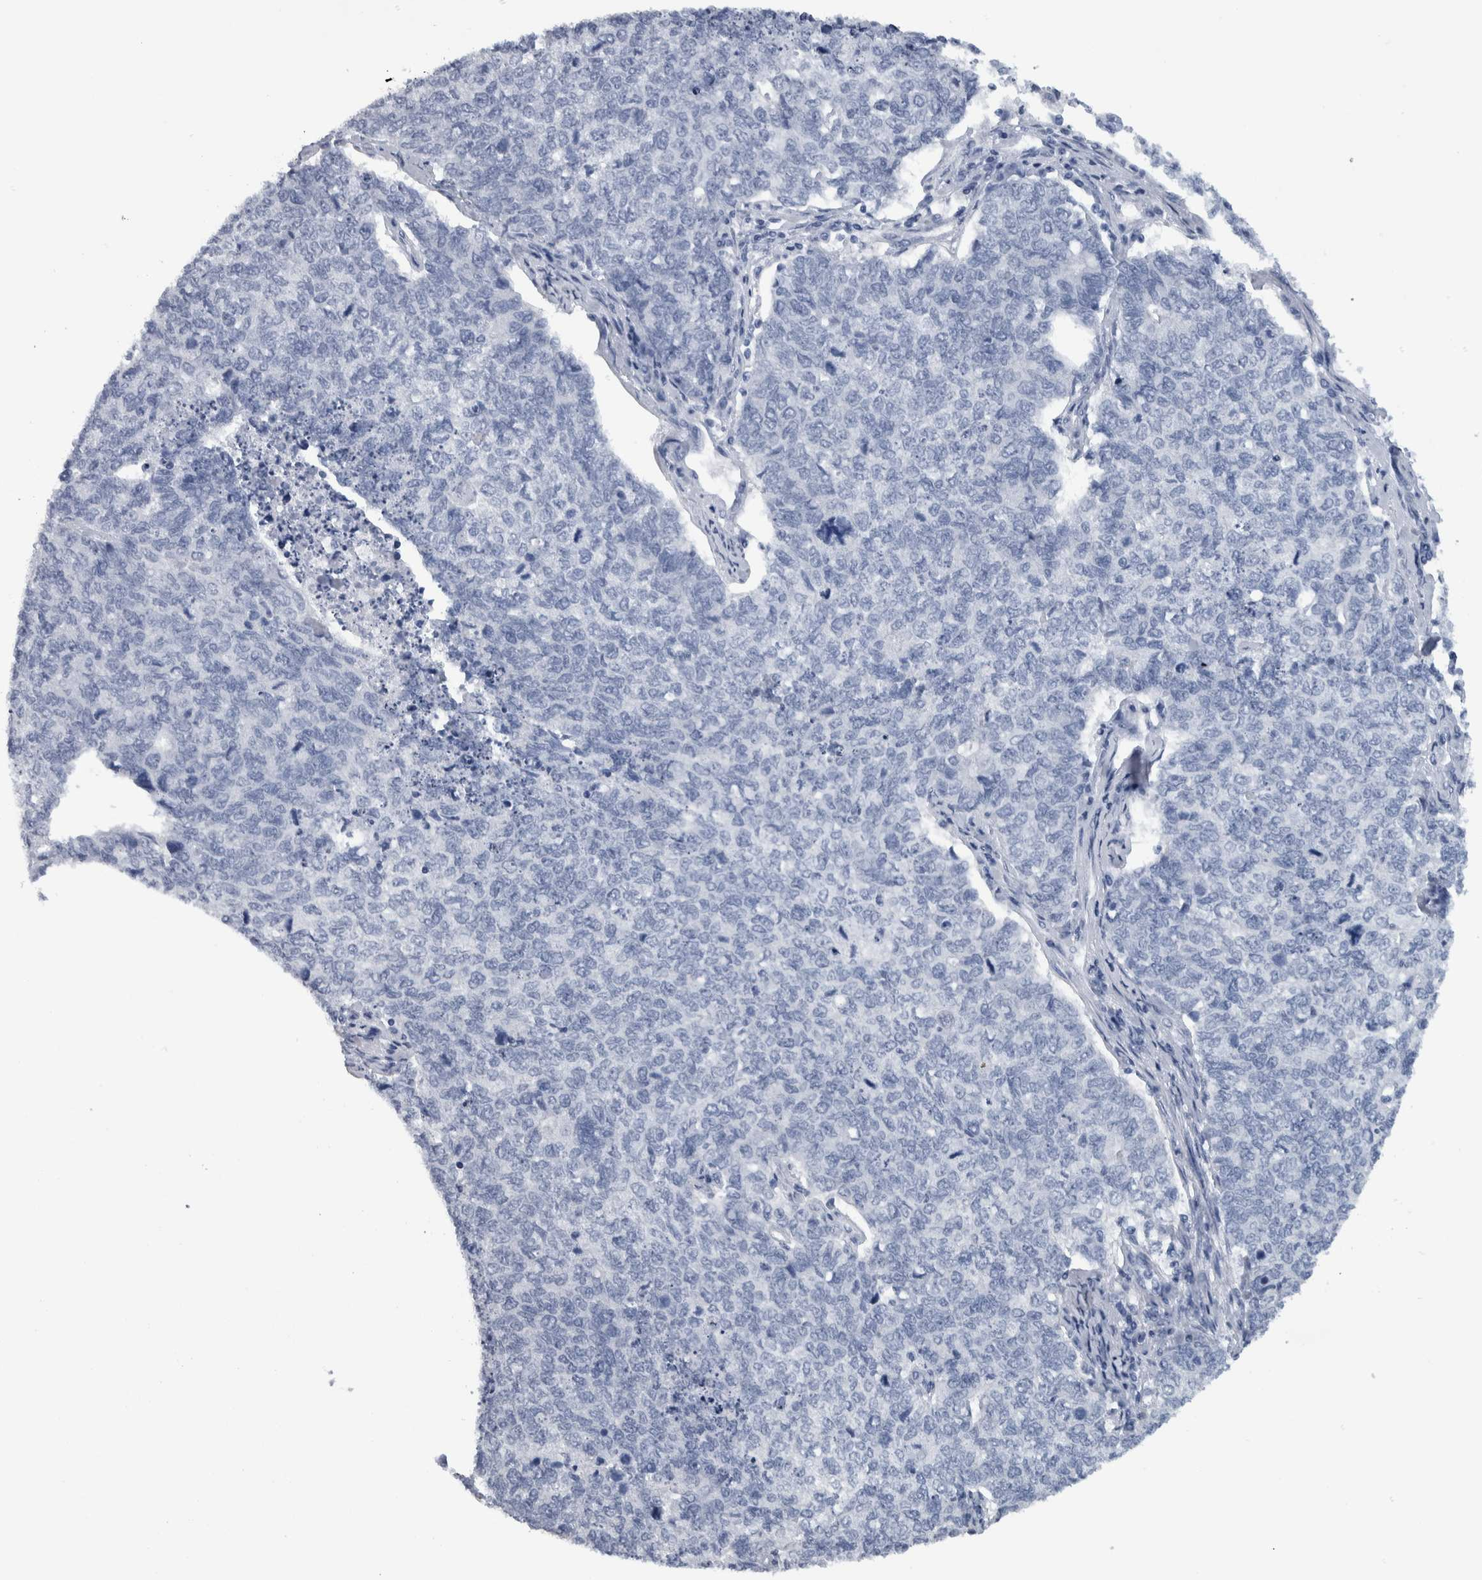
{"staining": {"intensity": "negative", "quantity": "none", "location": "none"}, "tissue": "cervical cancer", "cell_type": "Tumor cells", "image_type": "cancer", "snomed": [{"axis": "morphology", "description": "Squamous cell carcinoma, NOS"}, {"axis": "topography", "description": "Cervix"}], "caption": "This is an immunohistochemistry (IHC) micrograph of cervical cancer (squamous cell carcinoma). There is no expression in tumor cells.", "gene": "CDH17", "patient": {"sex": "female", "age": 63}}